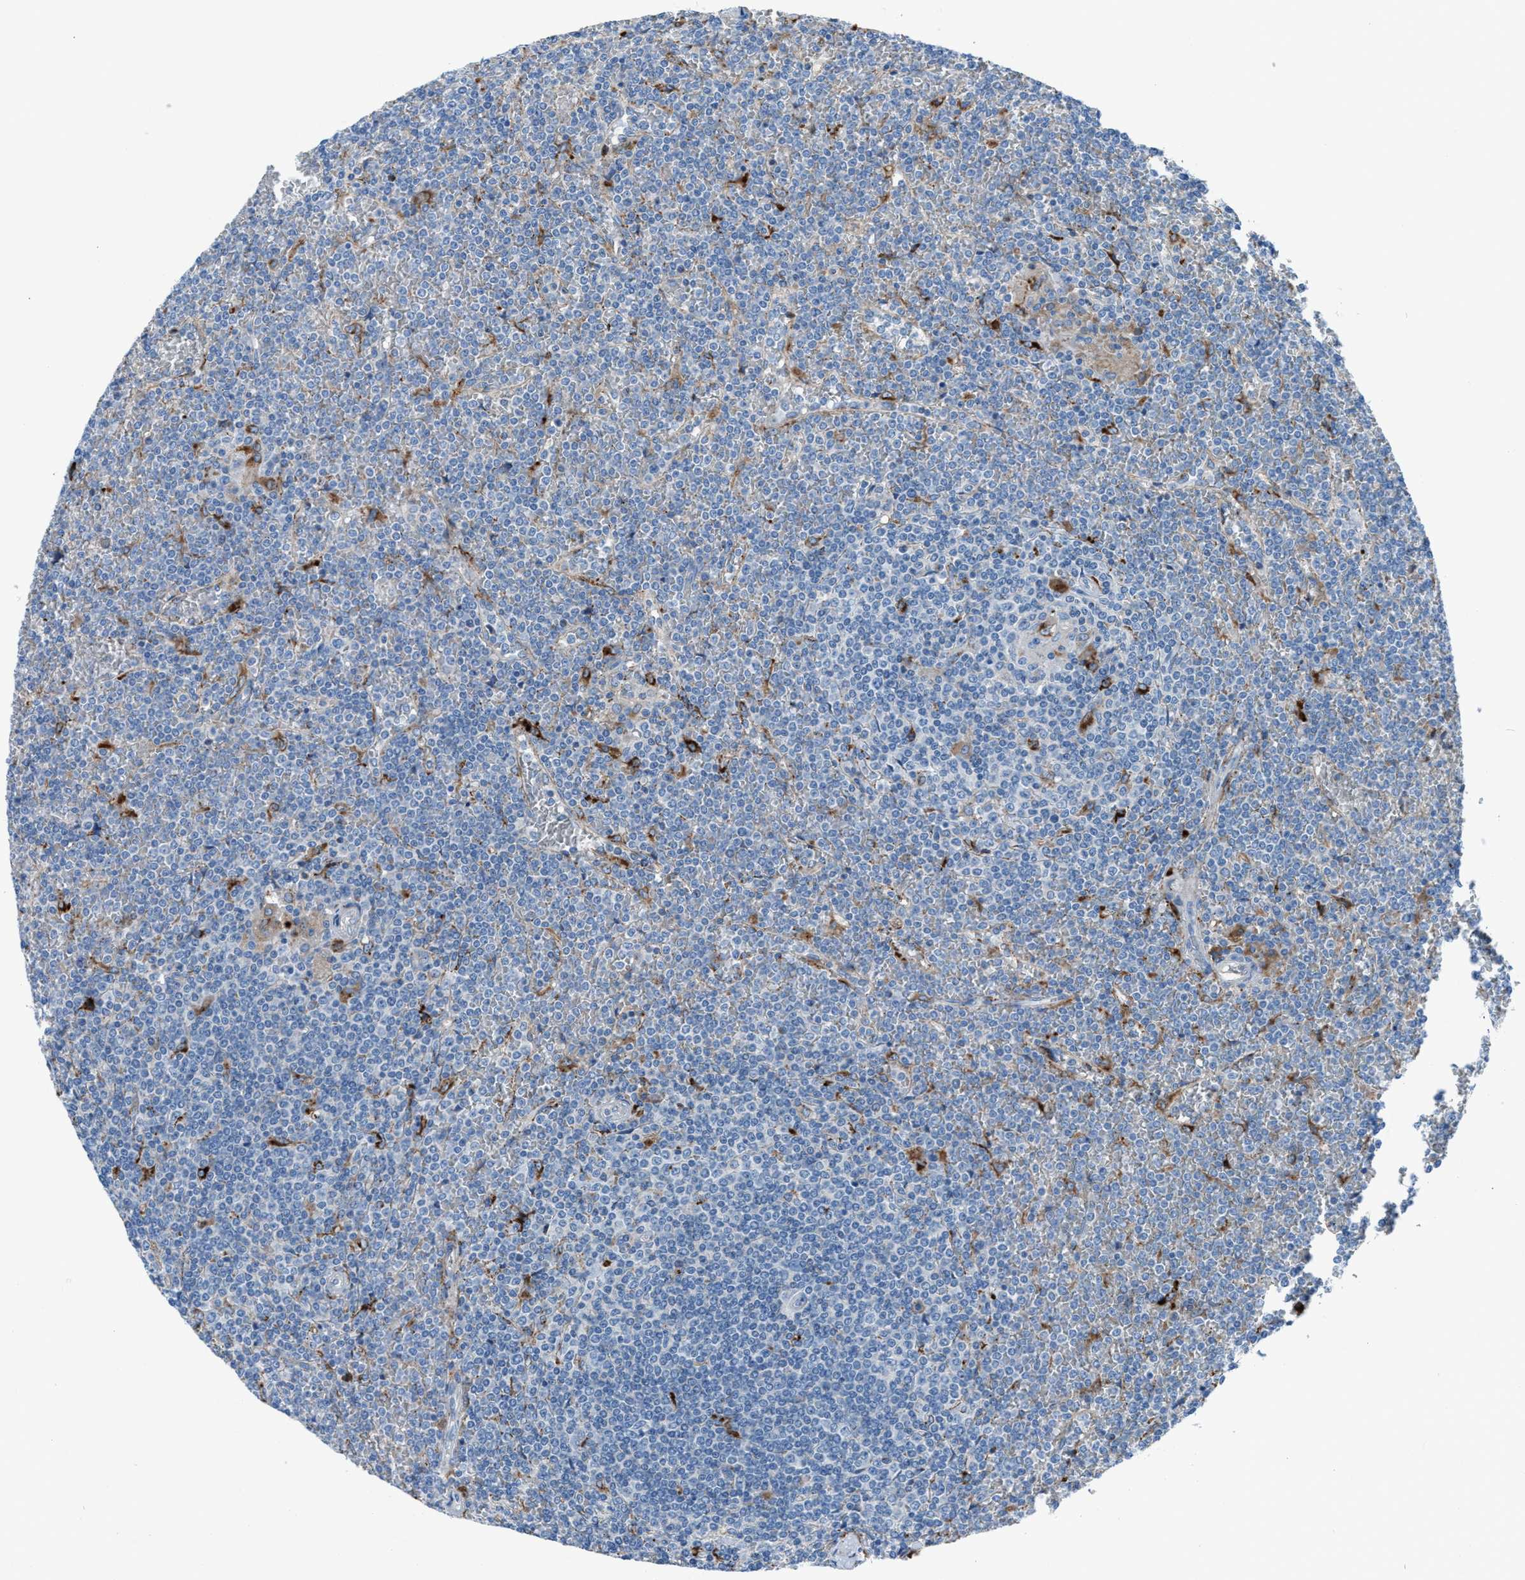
{"staining": {"intensity": "negative", "quantity": "none", "location": "none"}, "tissue": "lymphoma", "cell_type": "Tumor cells", "image_type": "cancer", "snomed": [{"axis": "morphology", "description": "Malignant lymphoma, non-Hodgkin's type, Low grade"}, {"axis": "topography", "description": "Spleen"}], "caption": "DAB immunohistochemical staining of malignant lymphoma, non-Hodgkin's type (low-grade) demonstrates no significant expression in tumor cells. Brightfield microscopy of immunohistochemistry stained with DAB (3,3'-diaminobenzidine) (brown) and hematoxylin (blue), captured at high magnification.", "gene": "CD1B", "patient": {"sex": "female", "age": 19}}